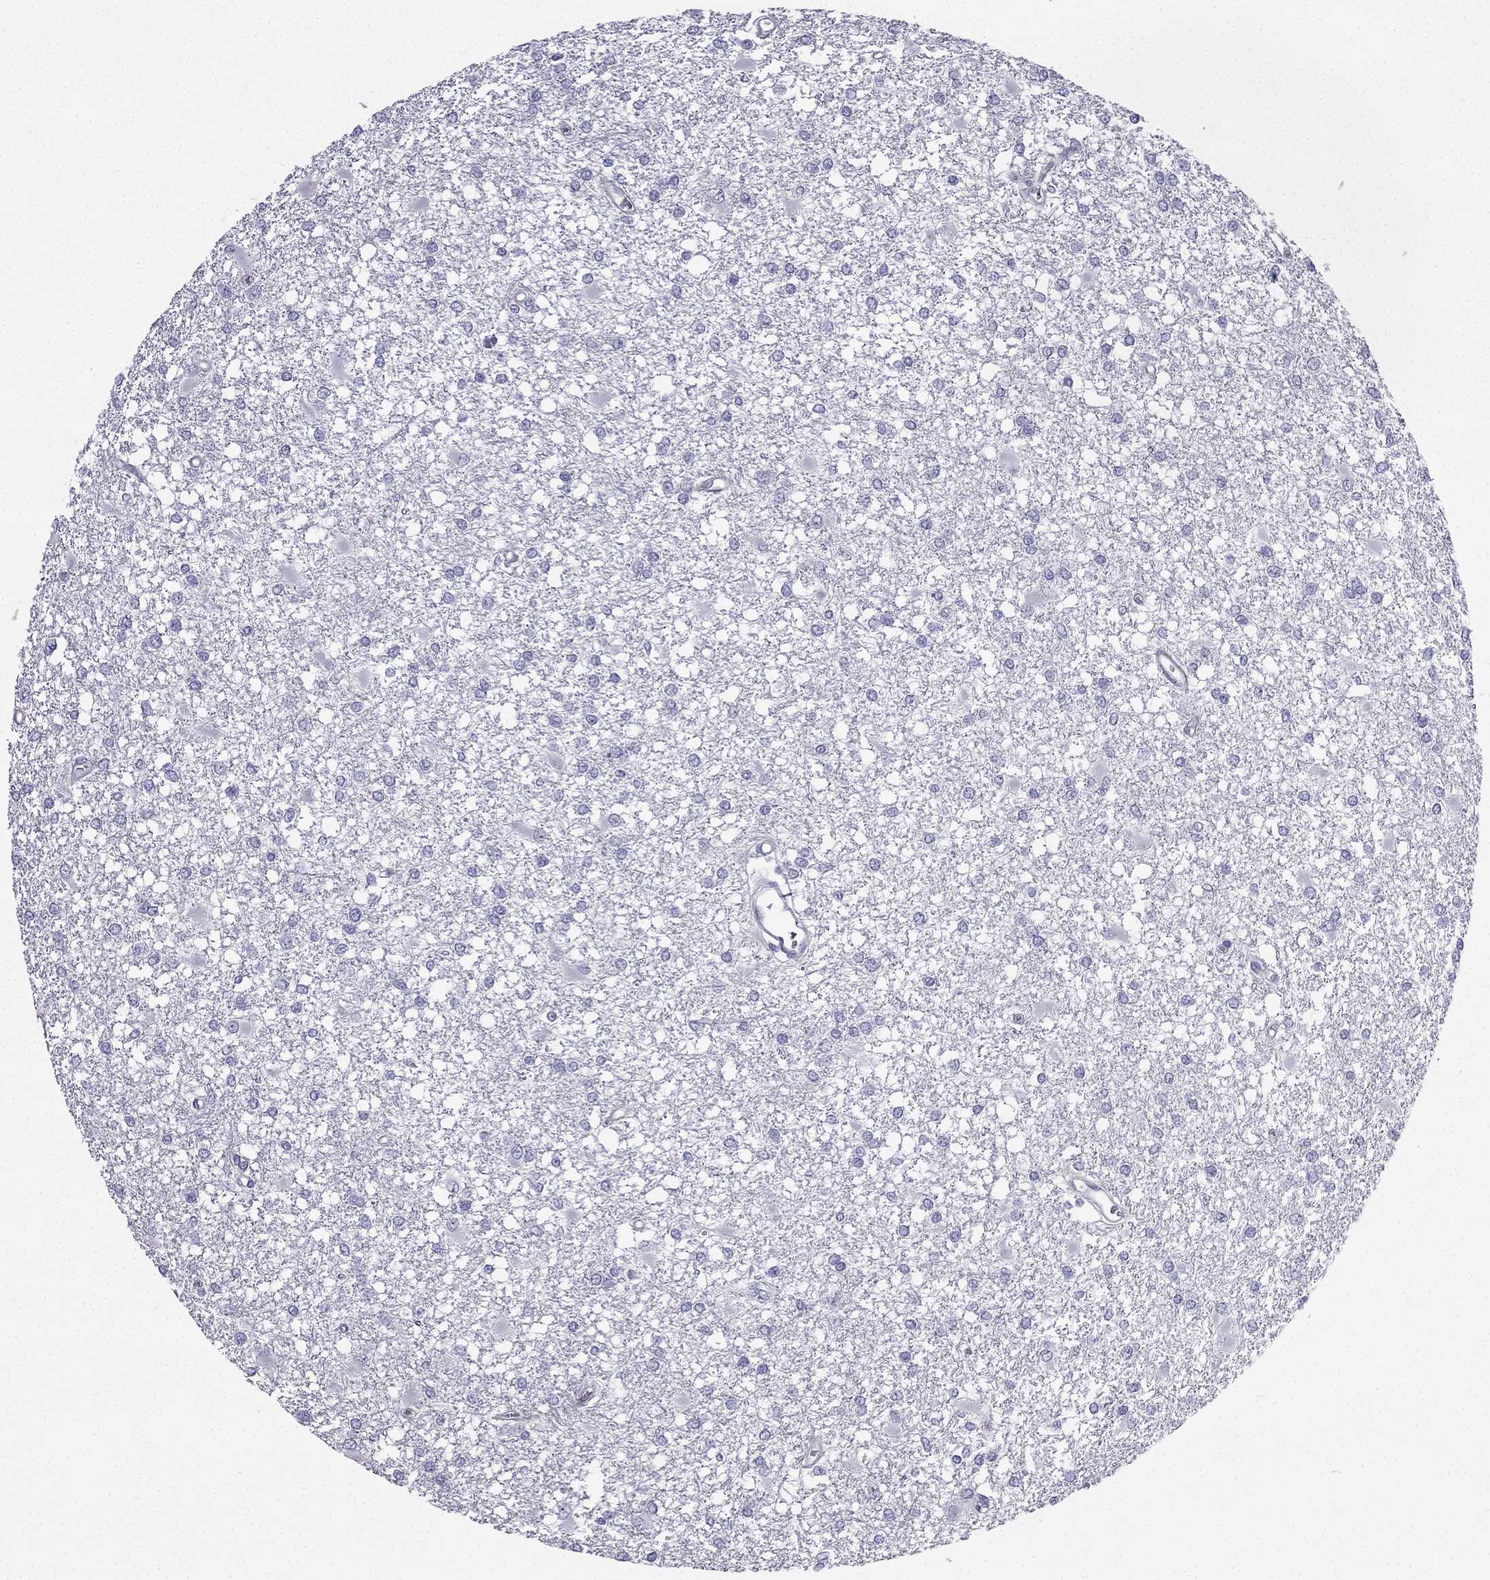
{"staining": {"intensity": "negative", "quantity": "none", "location": "none"}, "tissue": "glioma", "cell_type": "Tumor cells", "image_type": "cancer", "snomed": [{"axis": "morphology", "description": "Glioma, malignant, High grade"}, {"axis": "topography", "description": "Cerebral cortex"}], "caption": "Micrograph shows no protein positivity in tumor cells of malignant glioma (high-grade) tissue.", "gene": "CFAP53", "patient": {"sex": "male", "age": 79}}